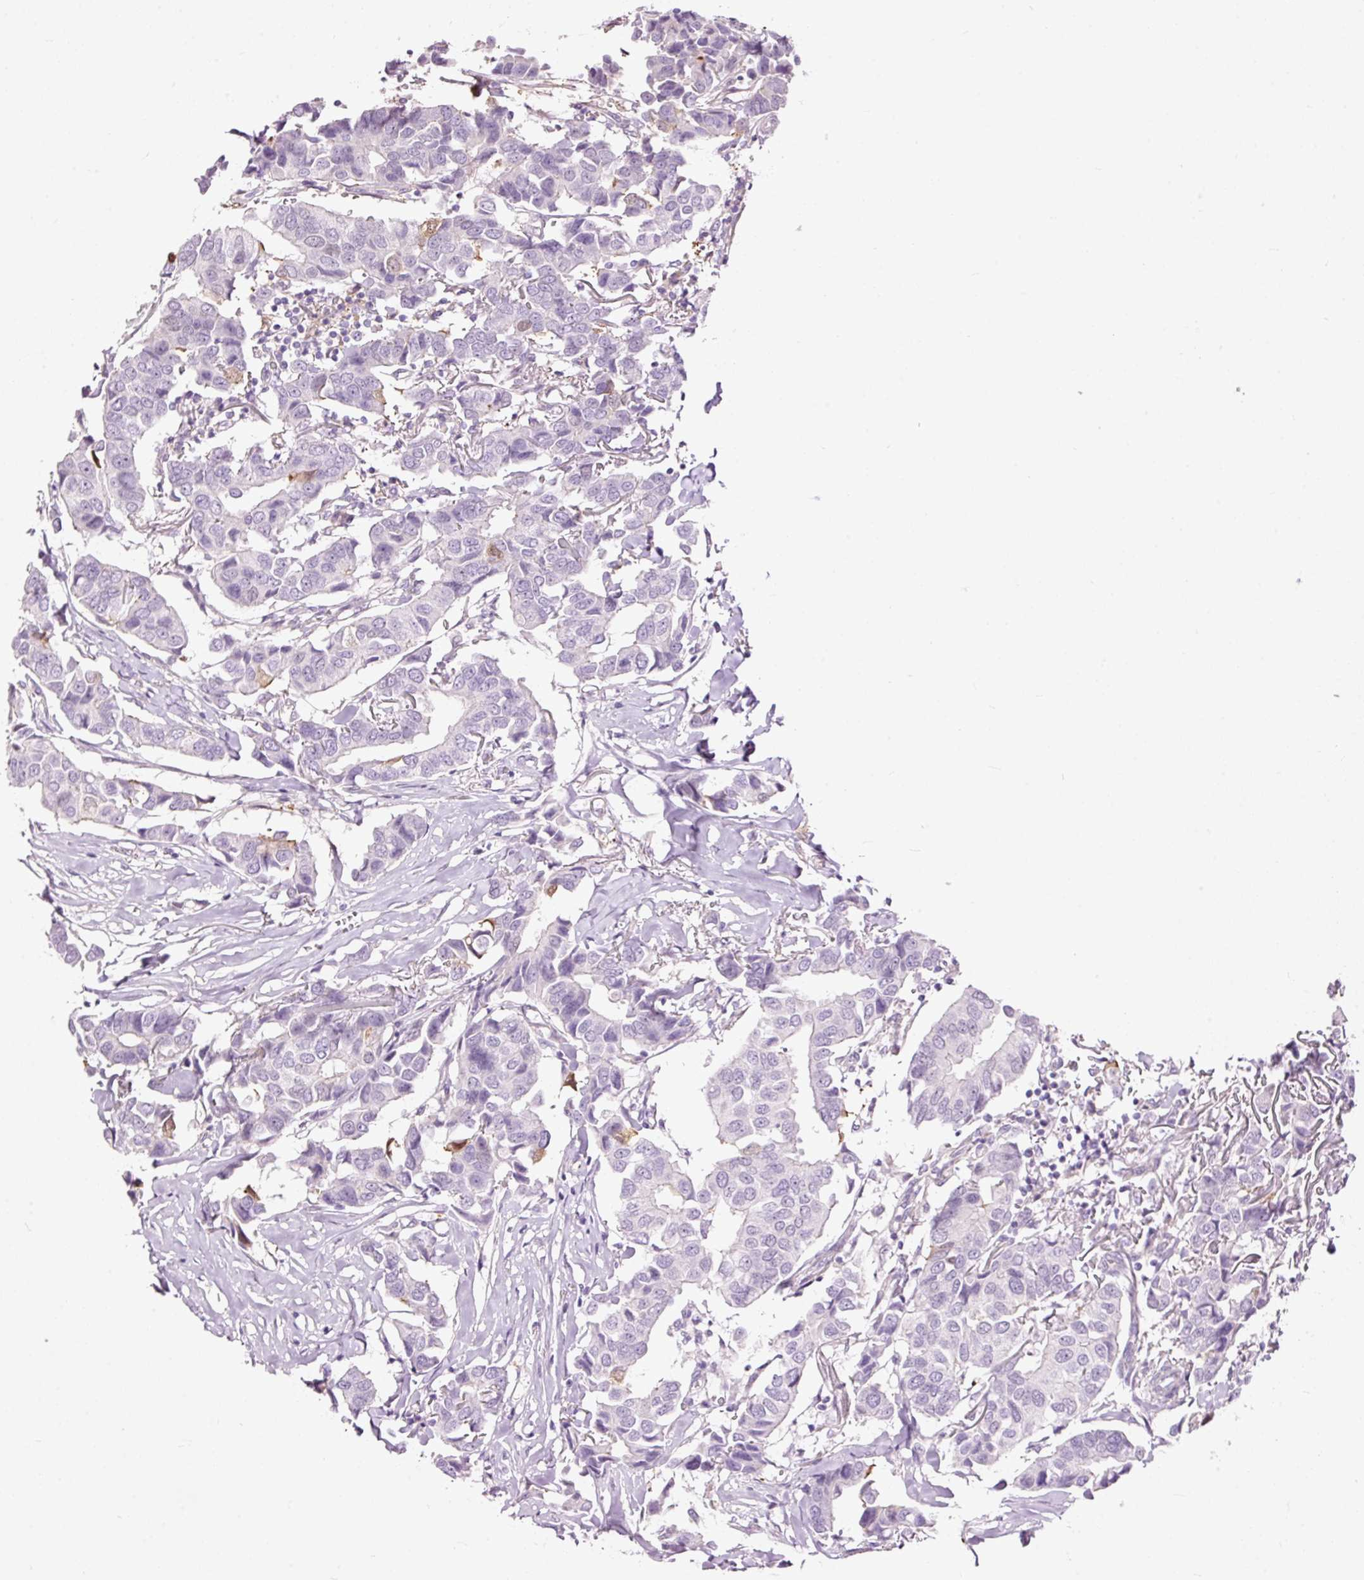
{"staining": {"intensity": "negative", "quantity": "none", "location": "none"}, "tissue": "breast cancer", "cell_type": "Tumor cells", "image_type": "cancer", "snomed": [{"axis": "morphology", "description": "Duct carcinoma"}, {"axis": "topography", "description": "Breast"}], "caption": "IHC micrograph of breast intraductal carcinoma stained for a protein (brown), which exhibits no positivity in tumor cells. The staining is performed using DAB (3,3'-diaminobenzidine) brown chromogen with nuclei counter-stained in using hematoxylin.", "gene": "FCRL4", "patient": {"sex": "female", "age": 80}}